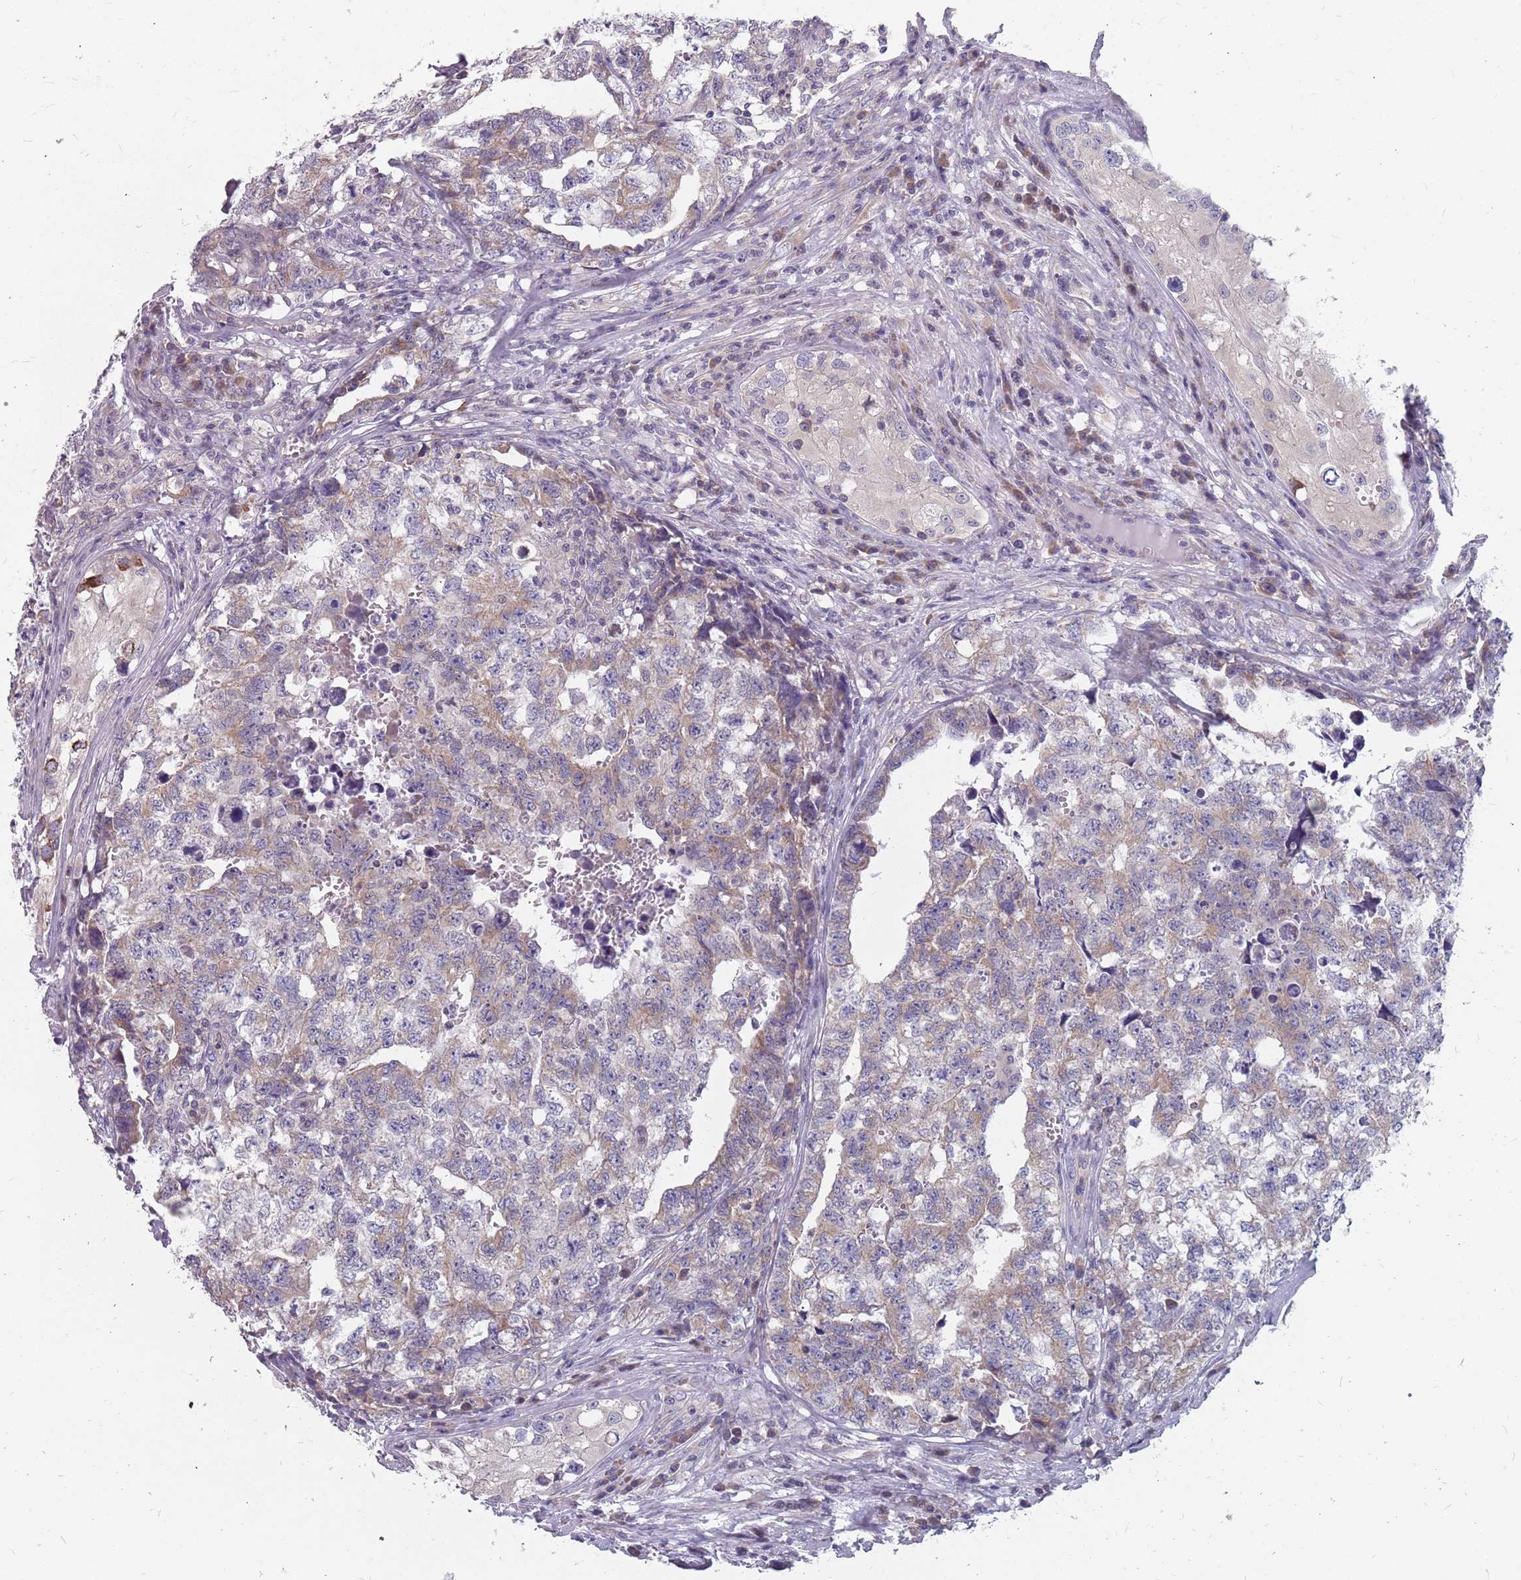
{"staining": {"intensity": "weak", "quantity": "<25%", "location": "cytoplasmic/membranous"}, "tissue": "testis cancer", "cell_type": "Tumor cells", "image_type": "cancer", "snomed": [{"axis": "morphology", "description": "Carcinoma, Embryonal, NOS"}, {"axis": "topography", "description": "Testis"}], "caption": "Testis cancer was stained to show a protein in brown. There is no significant staining in tumor cells.", "gene": "CMTR2", "patient": {"sex": "male", "age": 31}}